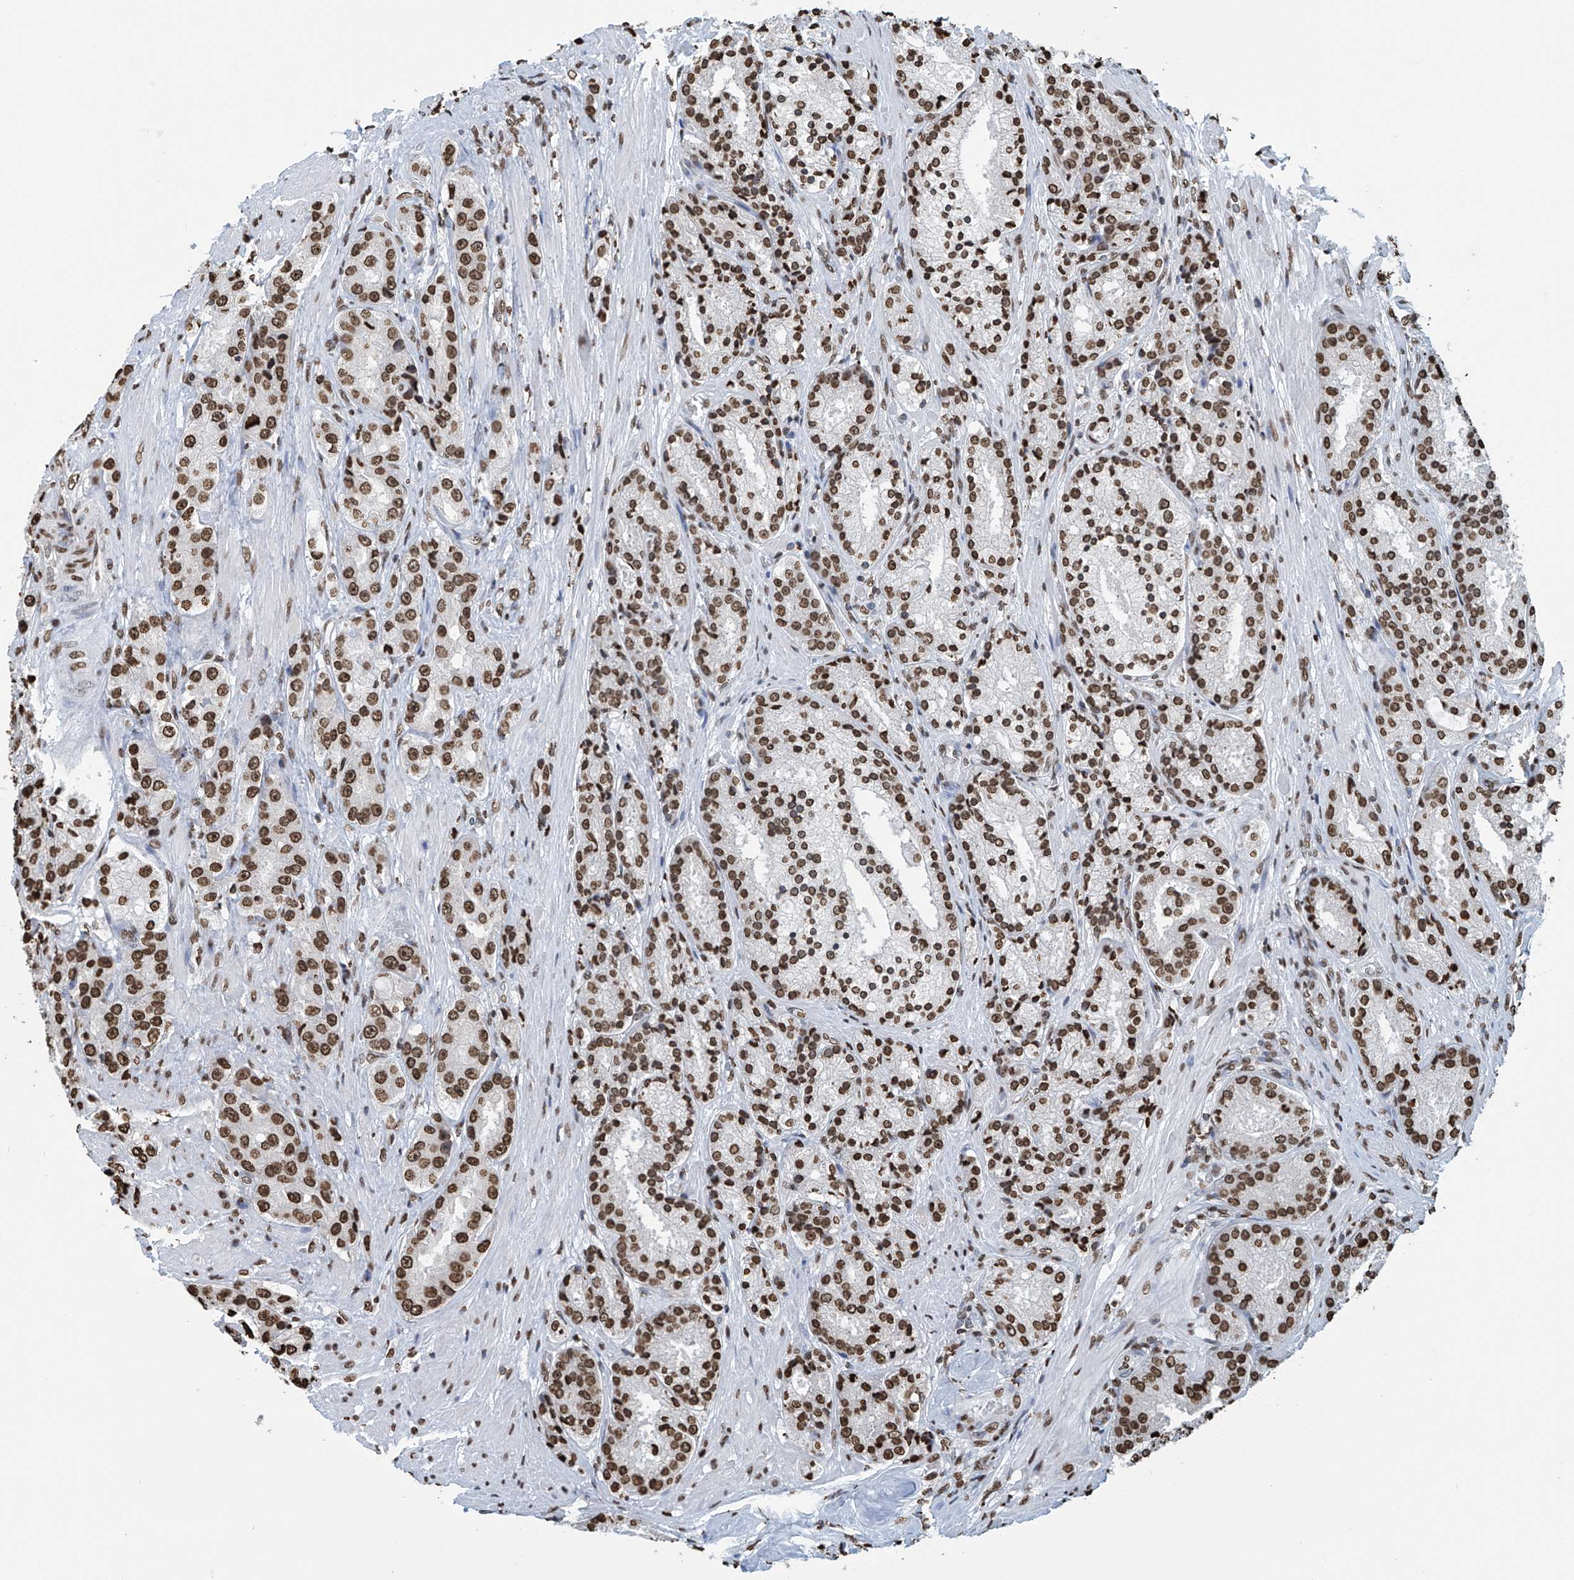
{"staining": {"intensity": "strong", "quantity": ">75%", "location": "nuclear"}, "tissue": "prostate cancer", "cell_type": "Tumor cells", "image_type": "cancer", "snomed": [{"axis": "morphology", "description": "Adenocarcinoma, High grade"}, {"axis": "topography", "description": "Prostate"}], "caption": "Prostate cancer stained for a protein (brown) exhibits strong nuclear positive expression in about >75% of tumor cells.", "gene": "DPPA2", "patient": {"sex": "male", "age": 60}}